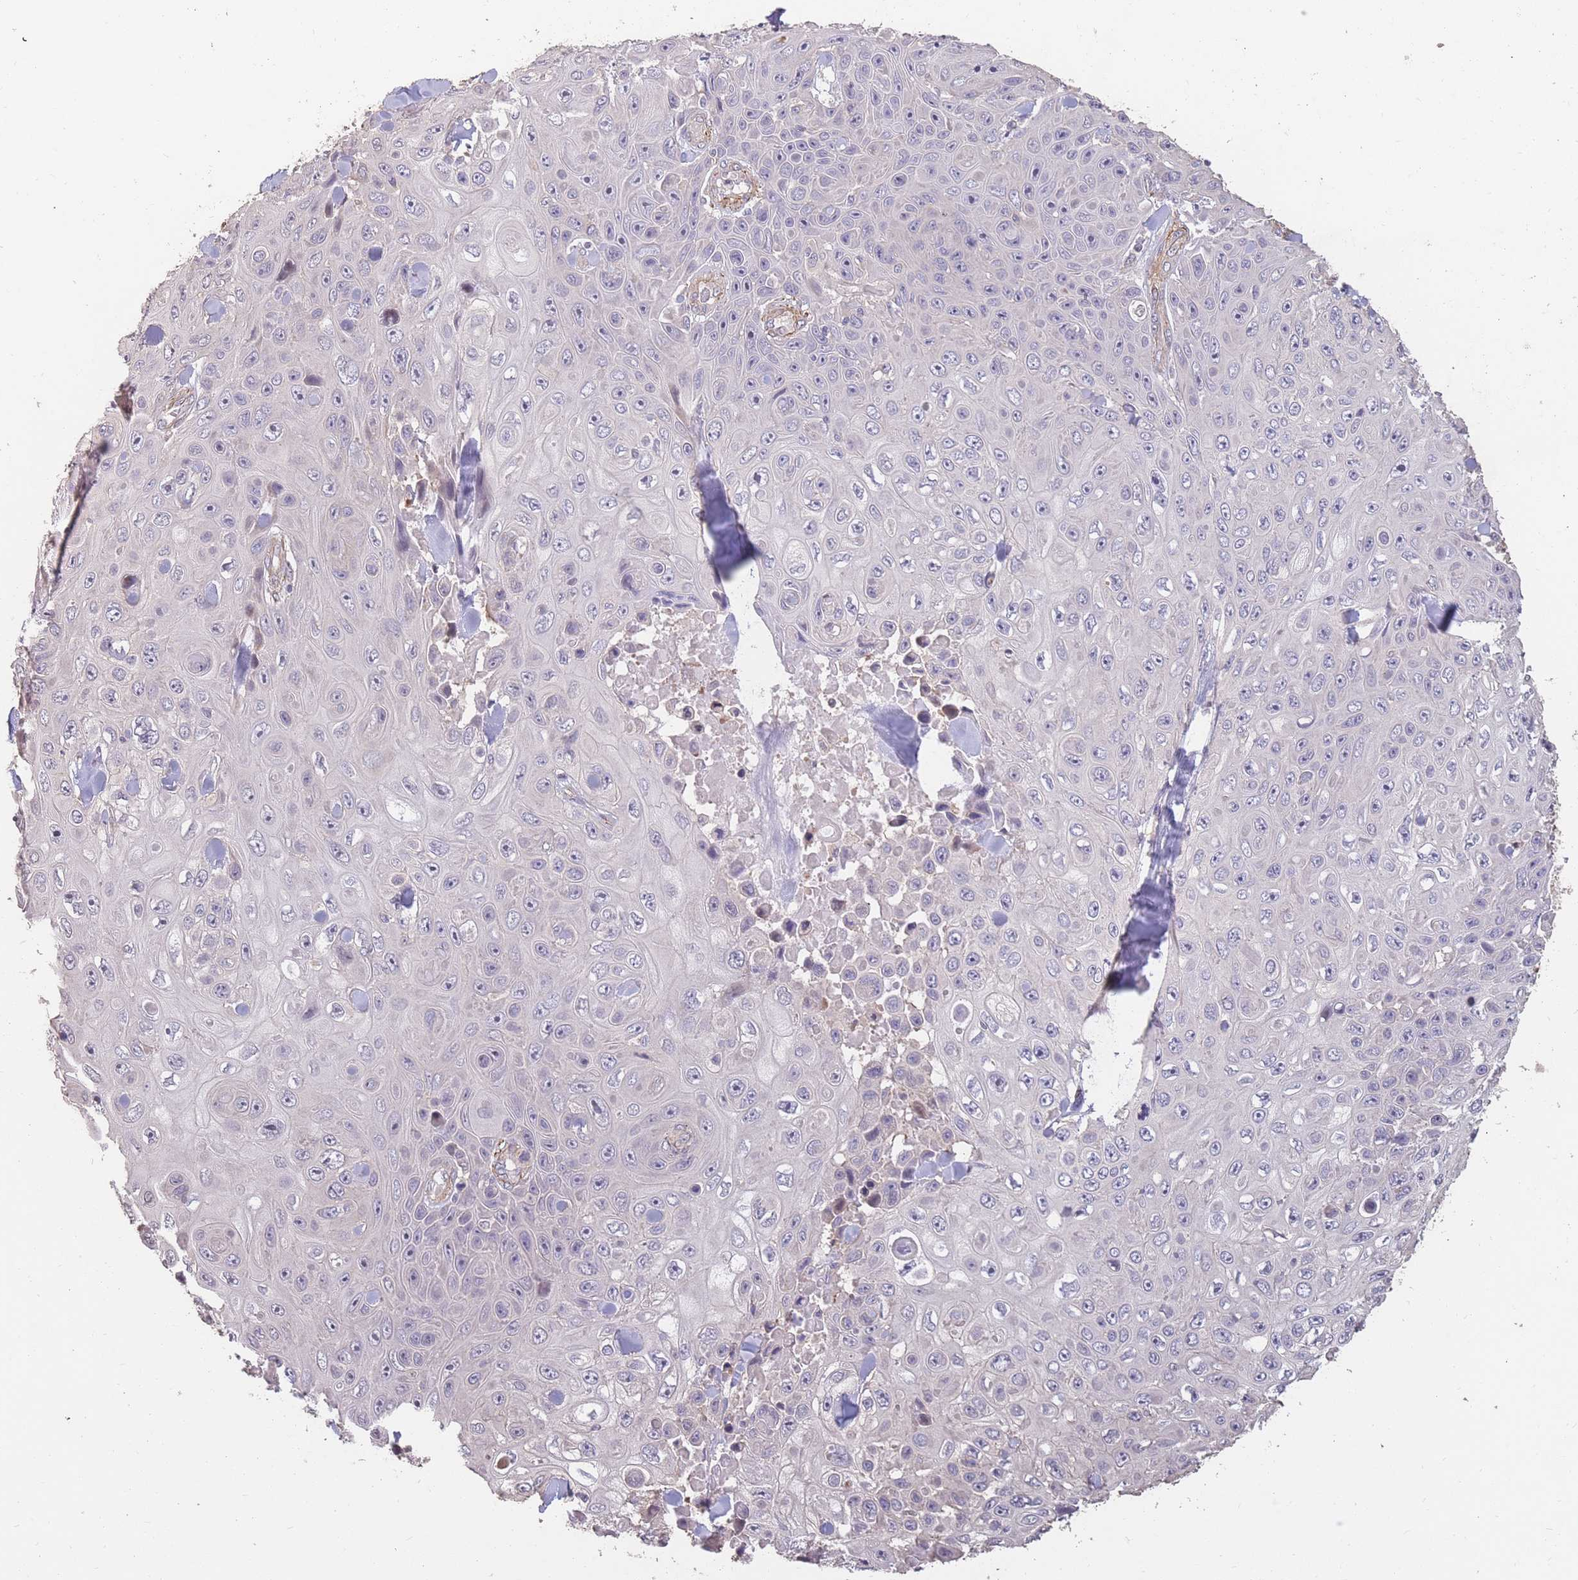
{"staining": {"intensity": "negative", "quantity": "none", "location": "none"}, "tissue": "skin cancer", "cell_type": "Tumor cells", "image_type": "cancer", "snomed": [{"axis": "morphology", "description": "Squamous cell carcinoma, NOS"}, {"axis": "topography", "description": "Skin"}], "caption": "Immunohistochemistry of squamous cell carcinoma (skin) demonstrates no expression in tumor cells. (Stains: DAB IHC with hematoxylin counter stain, Microscopy: brightfield microscopy at high magnification).", "gene": "NLRC4", "patient": {"sex": "male", "age": 82}}